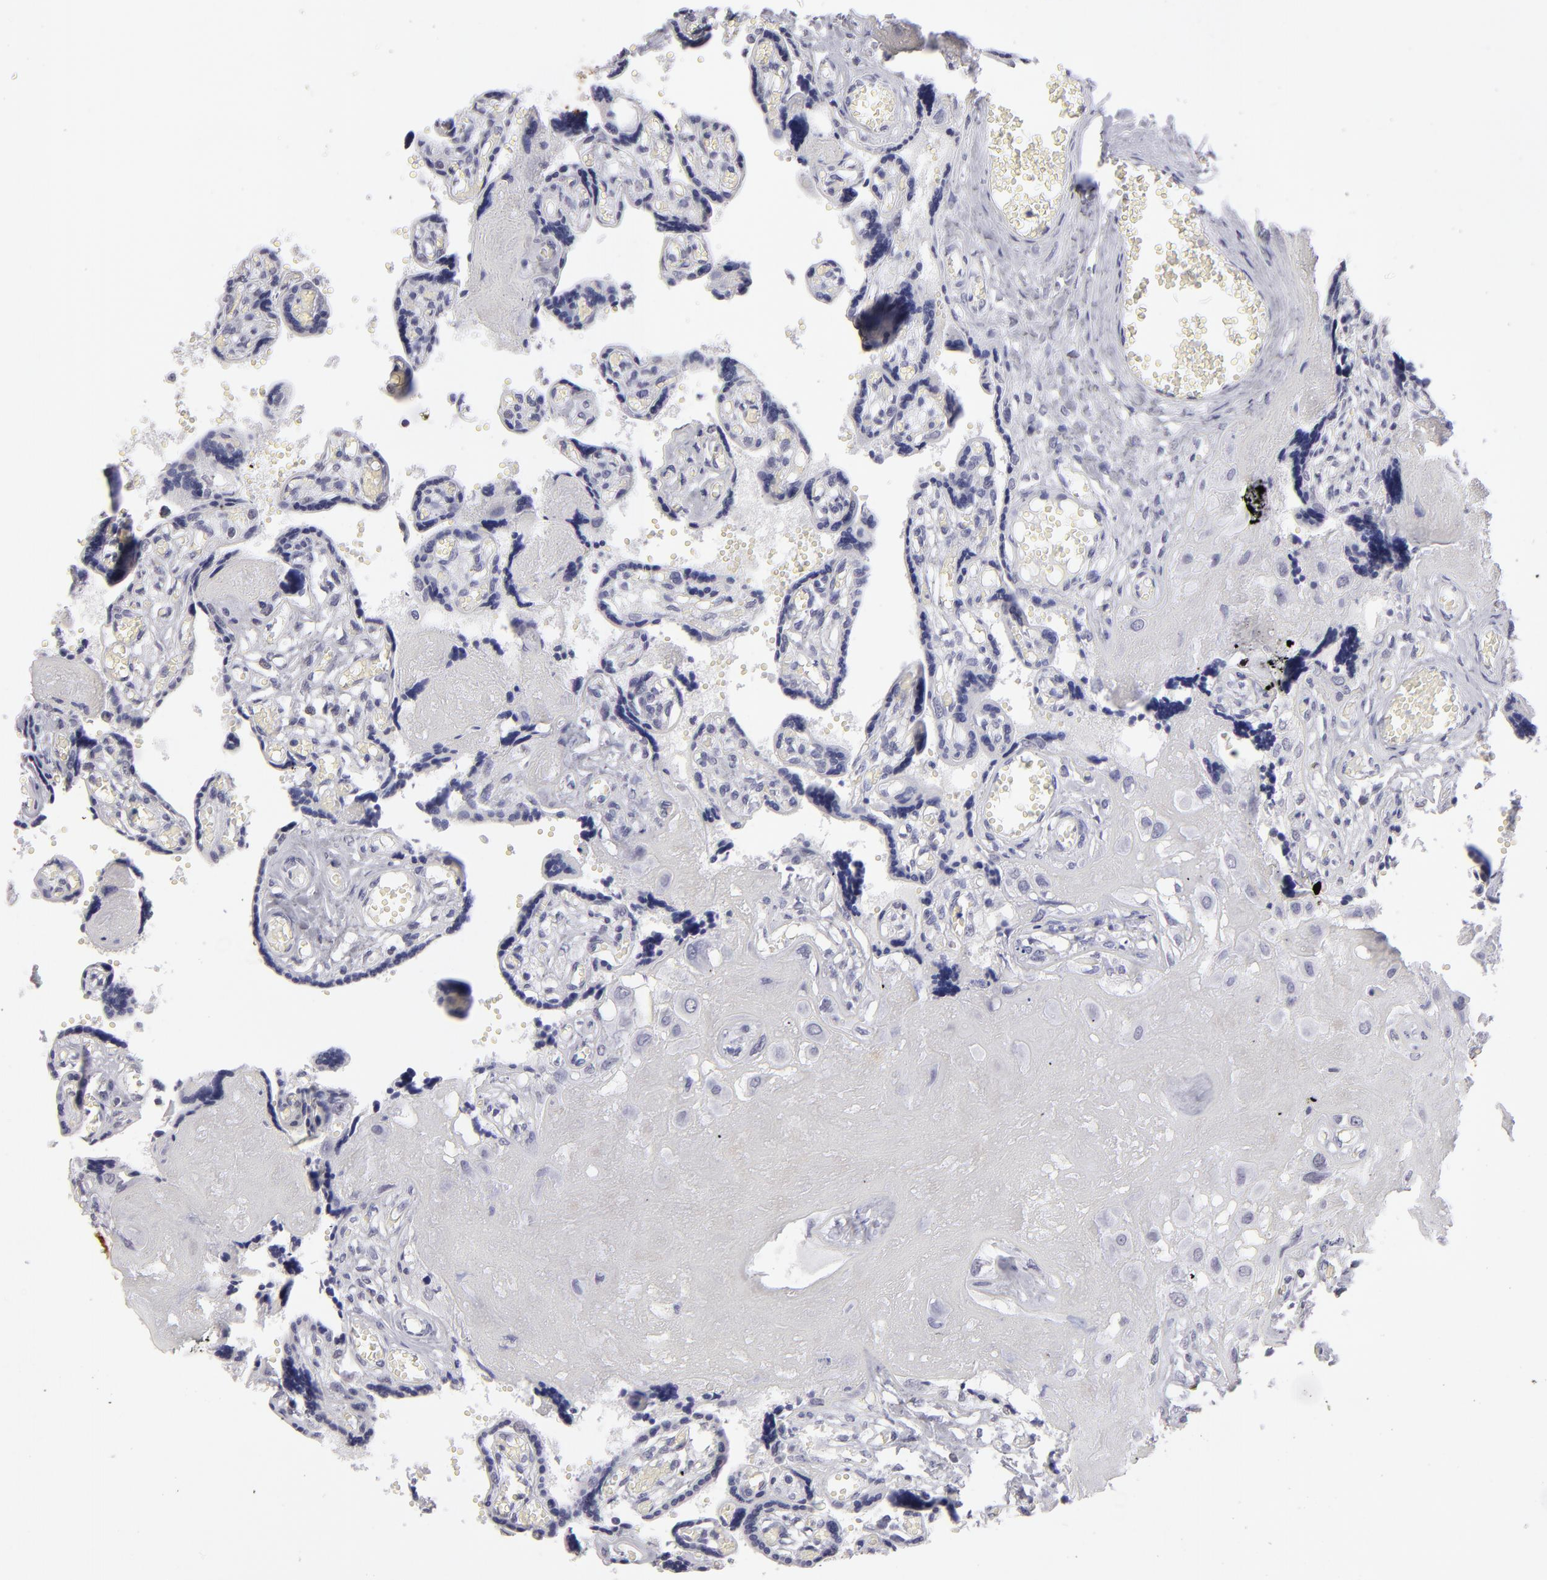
{"staining": {"intensity": "negative", "quantity": "none", "location": "none"}, "tissue": "placenta", "cell_type": "Decidual cells", "image_type": "normal", "snomed": [{"axis": "morphology", "description": "Normal tissue, NOS"}, {"axis": "morphology", "description": "Degeneration, NOS"}, {"axis": "topography", "description": "Placenta"}], "caption": "The immunohistochemistry (IHC) micrograph has no significant staining in decidual cells of placenta. (DAB (3,3'-diaminobenzidine) immunohistochemistry (IHC) visualized using brightfield microscopy, high magnification).", "gene": "ALDOB", "patient": {"sex": "female", "age": 35}}